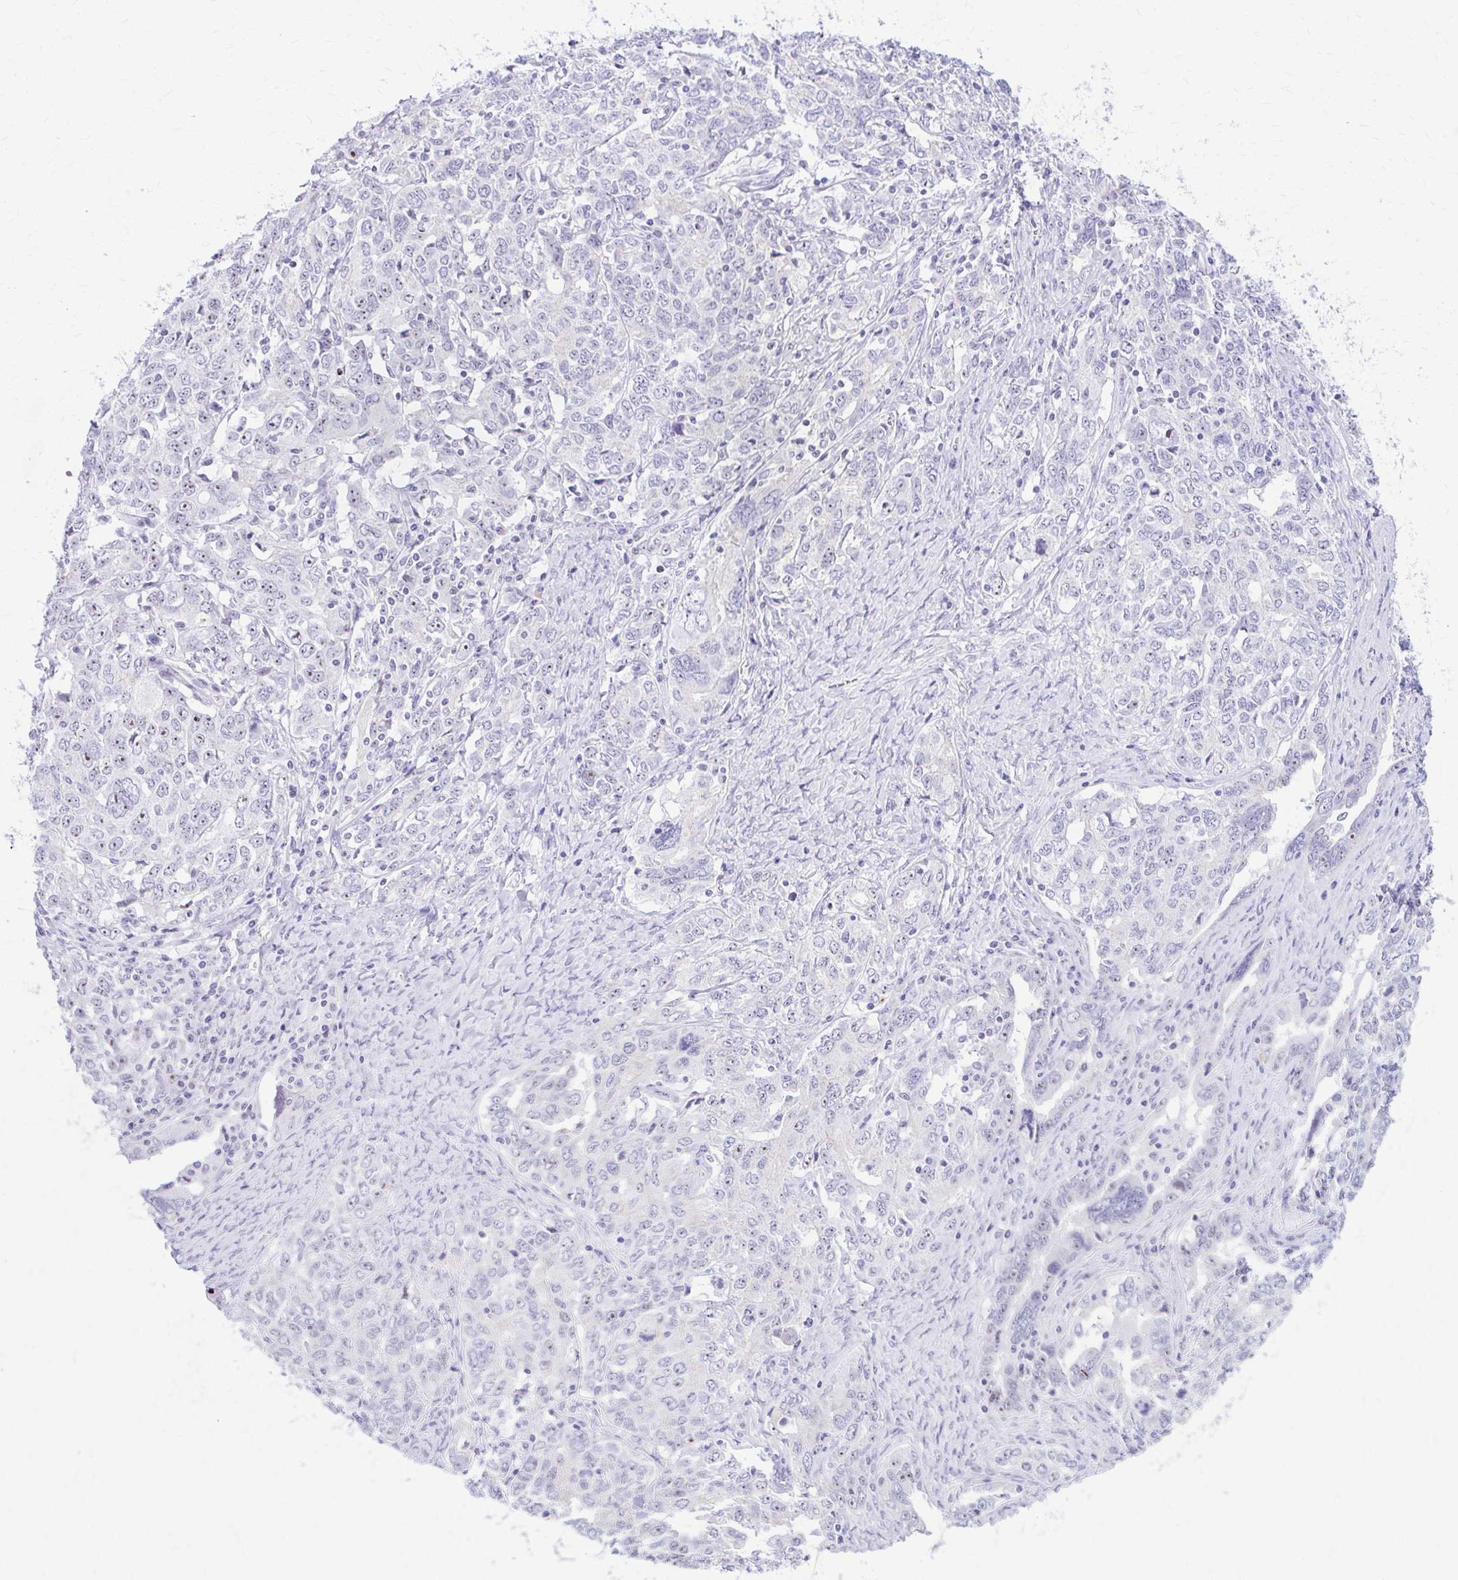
{"staining": {"intensity": "weak", "quantity": "25%-75%", "location": "nuclear"}, "tissue": "ovarian cancer", "cell_type": "Tumor cells", "image_type": "cancer", "snomed": [{"axis": "morphology", "description": "Carcinoma, endometroid"}, {"axis": "topography", "description": "Ovary"}], "caption": "Protein staining of ovarian endometroid carcinoma tissue displays weak nuclear expression in about 25%-75% of tumor cells.", "gene": "FTSJ3", "patient": {"sex": "female", "age": 62}}